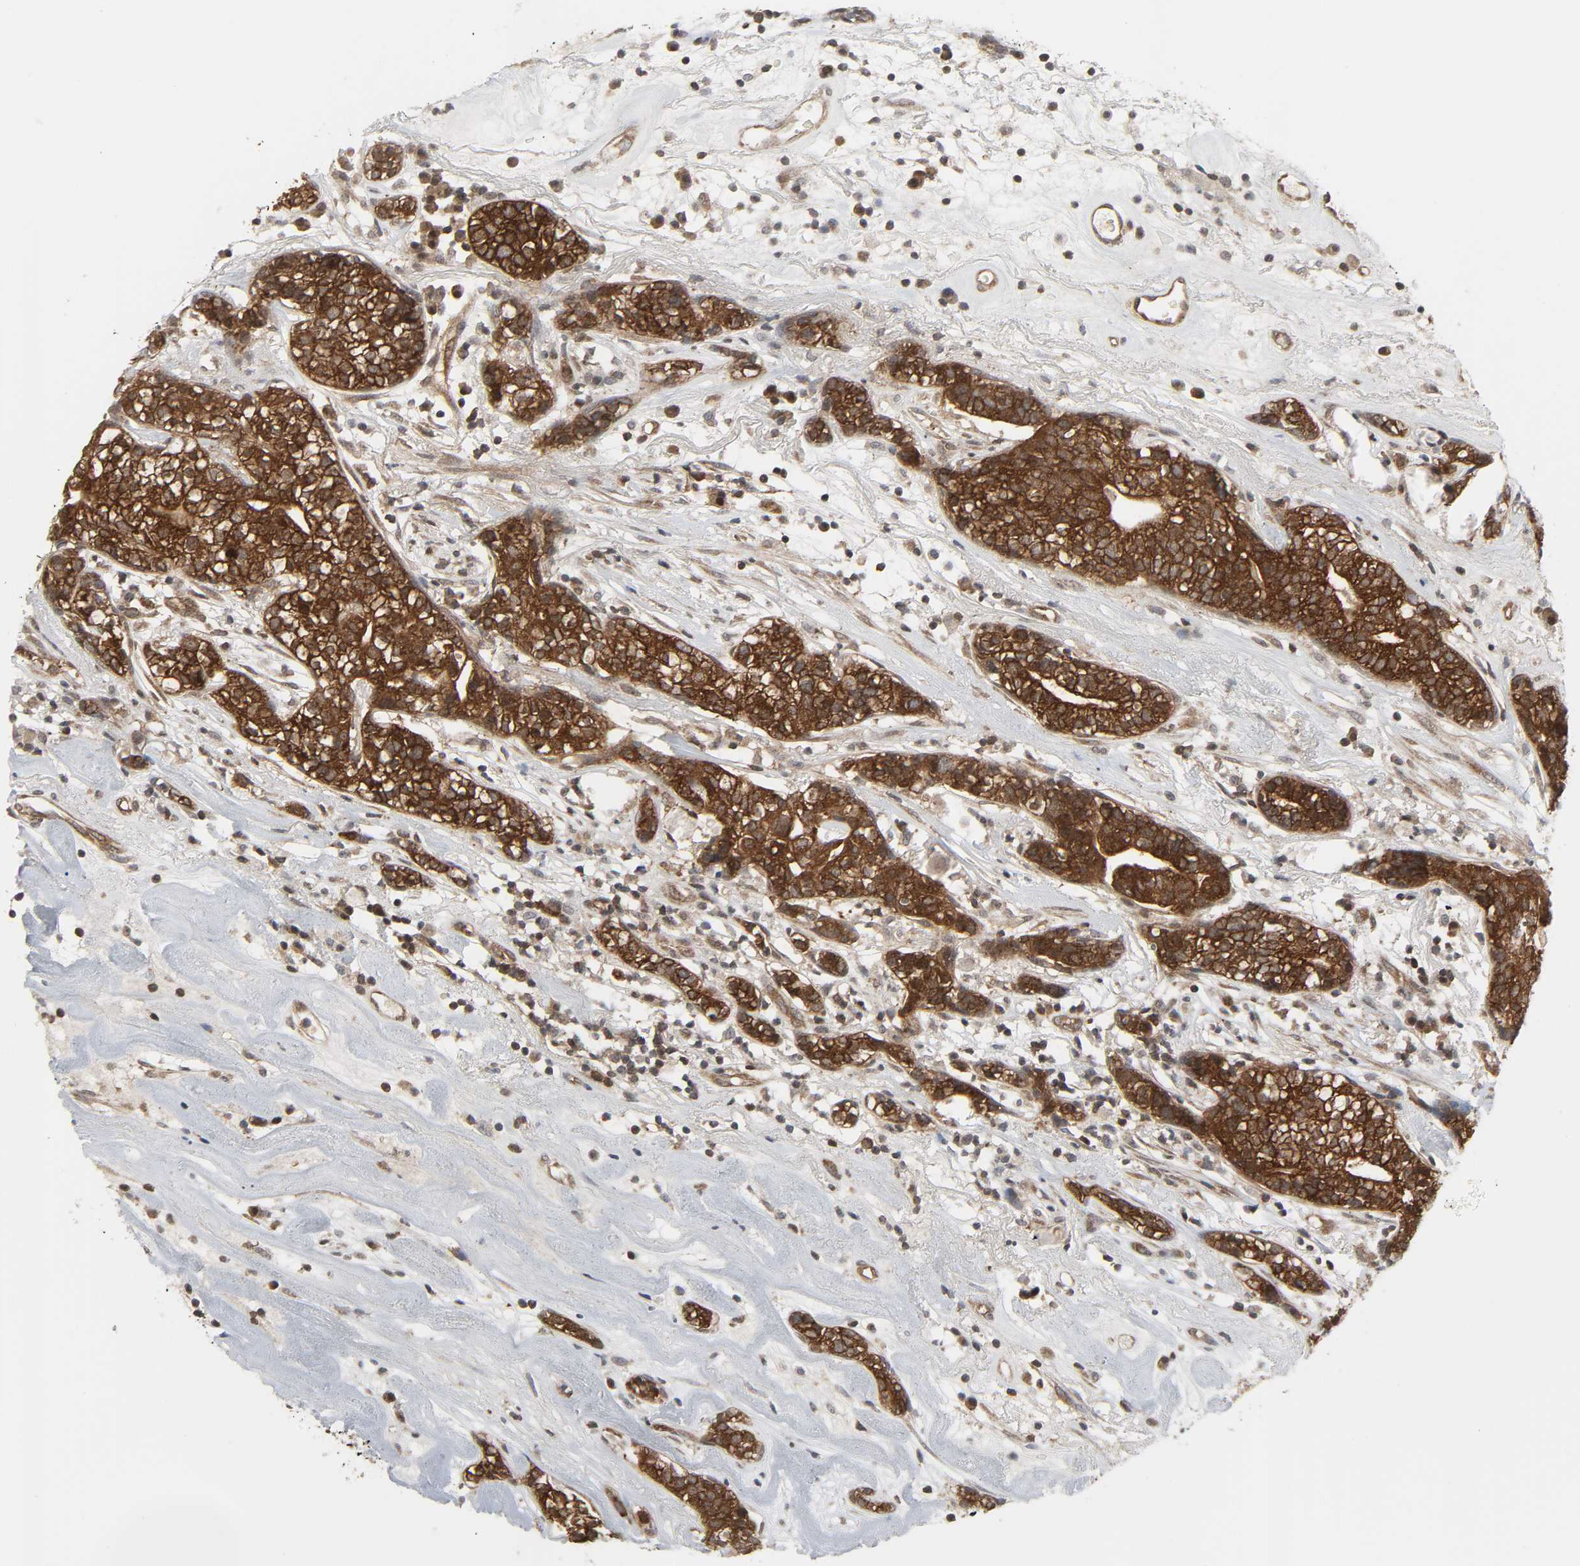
{"staining": {"intensity": "strong", "quantity": ">75%", "location": "cytoplasmic/membranous"}, "tissue": "head and neck cancer", "cell_type": "Tumor cells", "image_type": "cancer", "snomed": [{"axis": "morphology", "description": "Adenocarcinoma, NOS"}, {"axis": "topography", "description": "Salivary gland"}, {"axis": "topography", "description": "Head-Neck"}], "caption": "This histopathology image reveals adenocarcinoma (head and neck) stained with IHC to label a protein in brown. The cytoplasmic/membranous of tumor cells show strong positivity for the protein. Nuclei are counter-stained blue.", "gene": "GSK3A", "patient": {"sex": "female", "age": 65}}